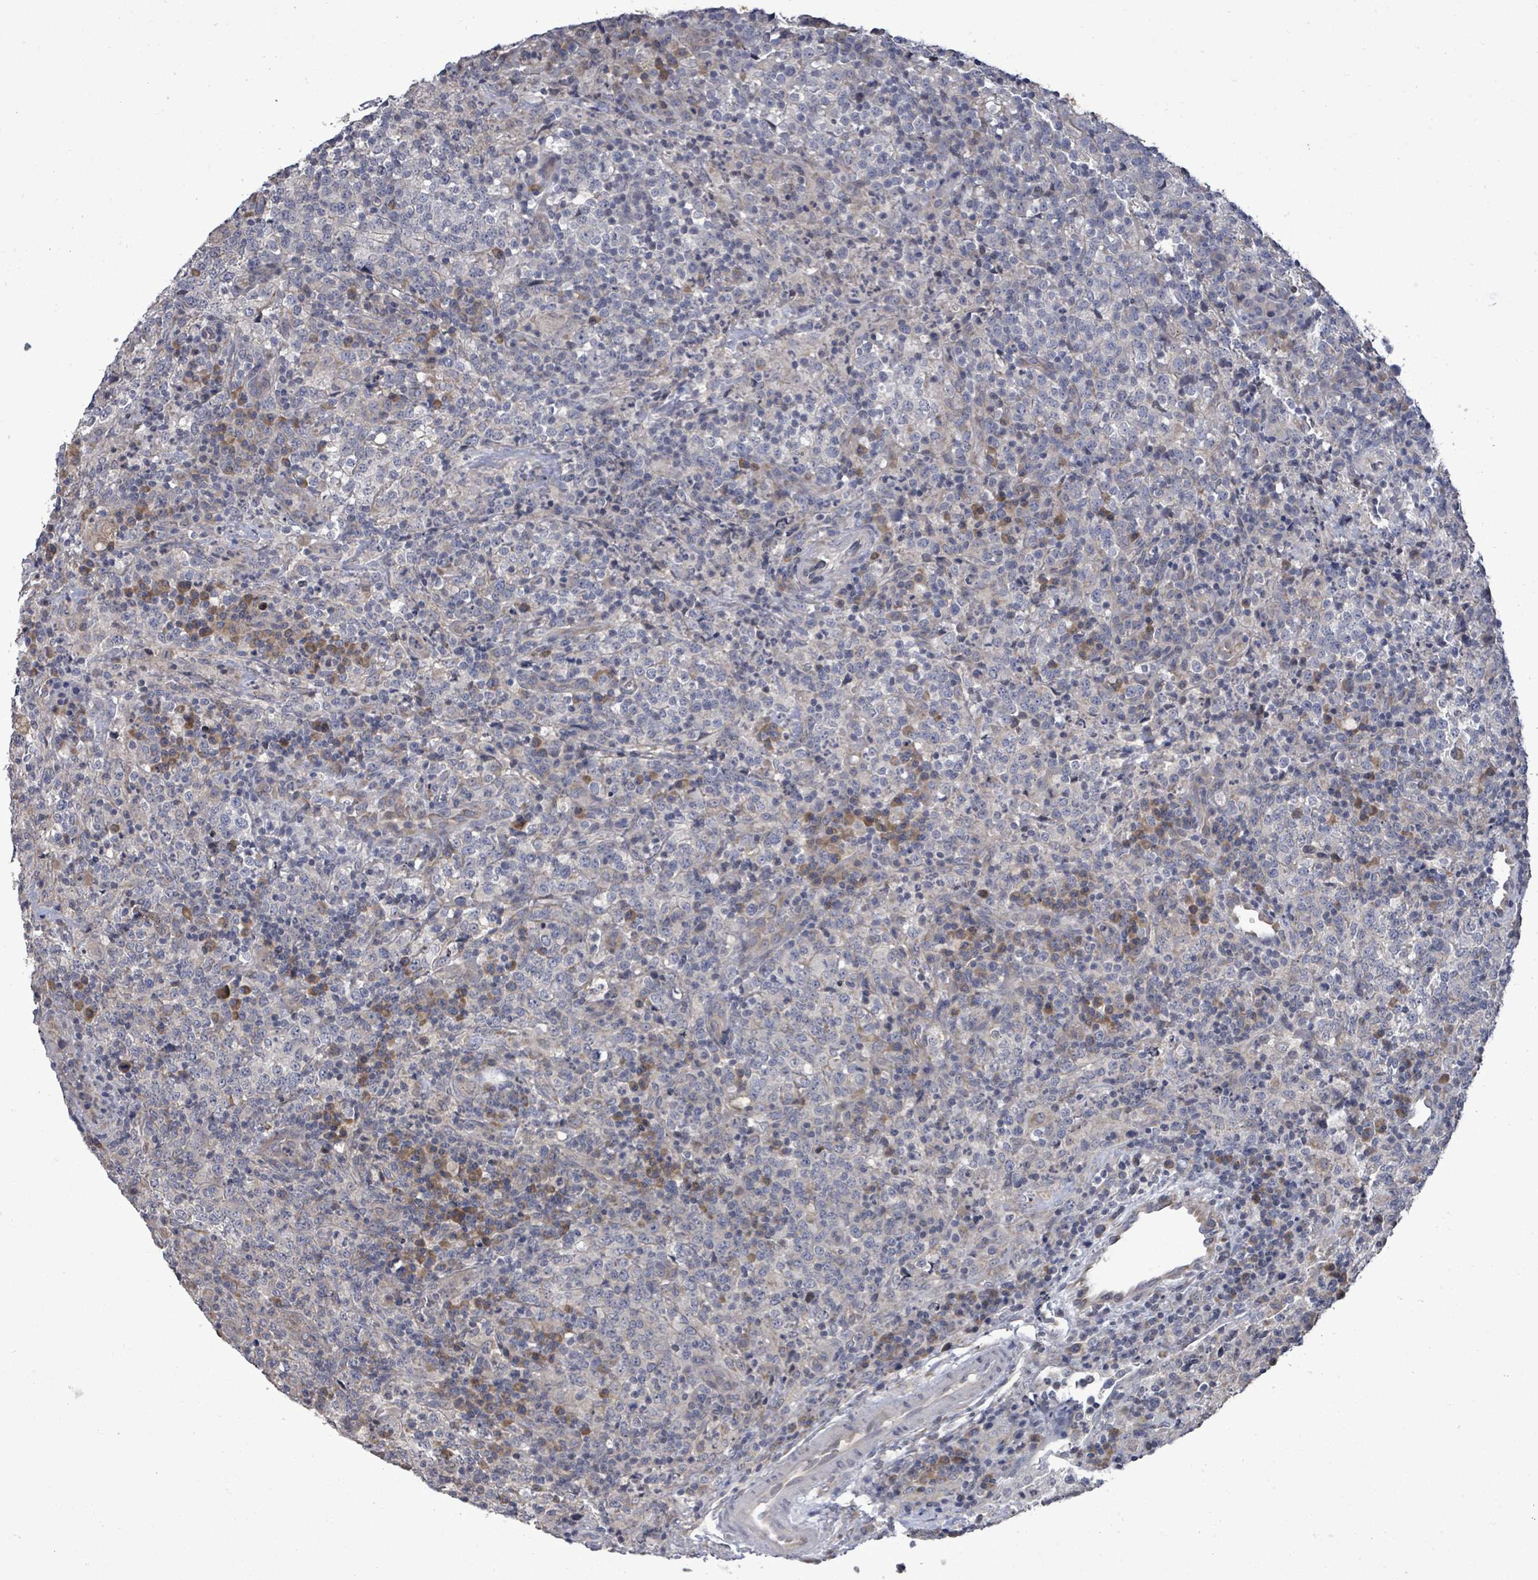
{"staining": {"intensity": "negative", "quantity": "none", "location": "none"}, "tissue": "lymphoma", "cell_type": "Tumor cells", "image_type": "cancer", "snomed": [{"axis": "morphology", "description": "Malignant lymphoma, non-Hodgkin's type, High grade"}, {"axis": "topography", "description": "Lymph node"}], "caption": "Tumor cells are negative for protein expression in human lymphoma.", "gene": "POMGNT2", "patient": {"sex": "male", "age": 54}}